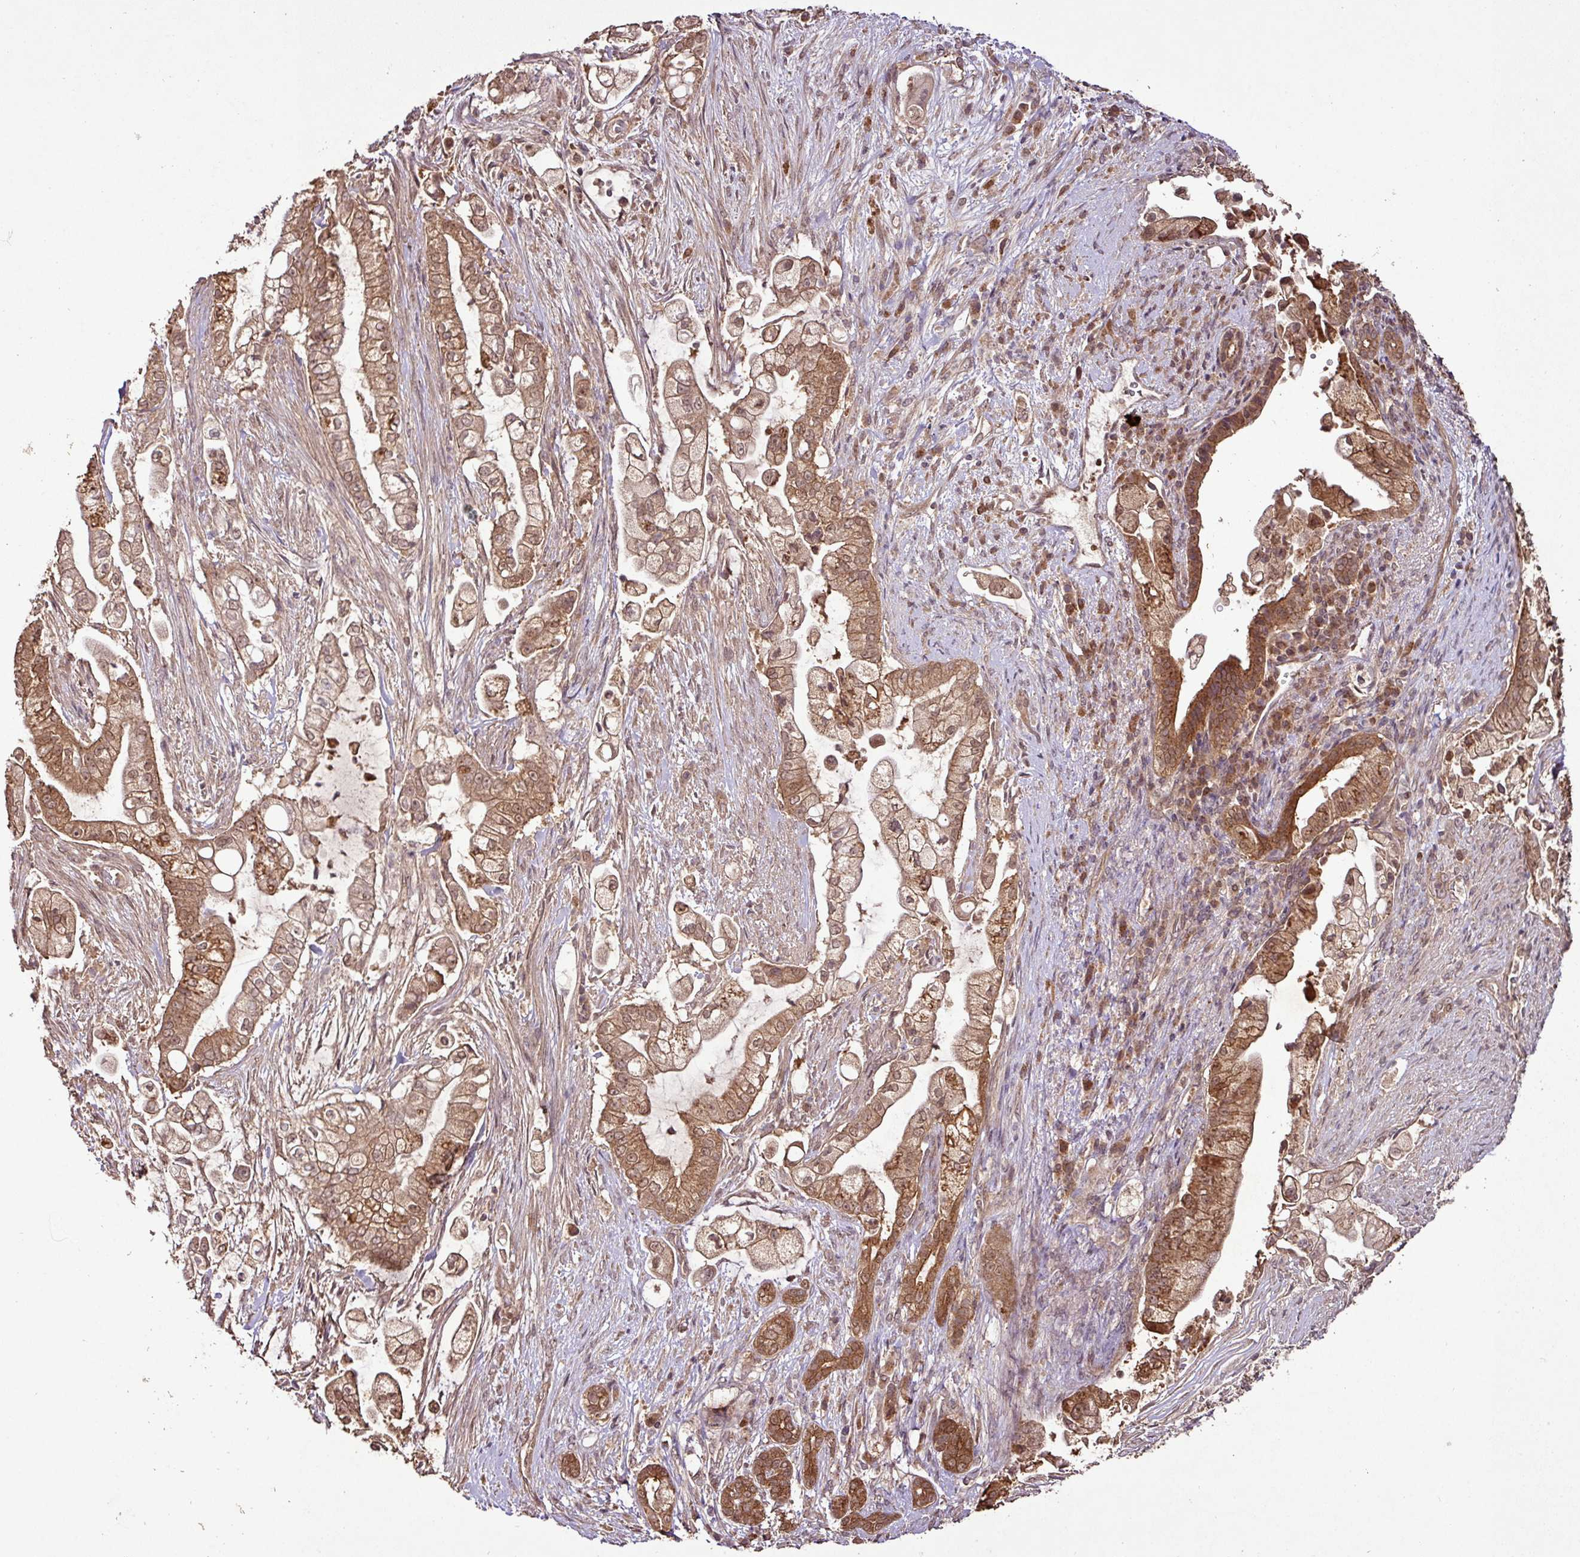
{"staining": {"intensity": "moderate", "quantity": ">75%", "location": "cytoplasmic/membranous,nuclear"}, "tissue": "pancreatic cancer", "cell_type": "Tumor cells", "image_type": "cancer", "snomed": [{"axis": "morphology", "description": "Adenocarcinoma, NOS"}, {"axis": "topography", "description": "Pancreas"}], "caption": "High-magnification brightfield microscopy of pancreatic cancer (adenocarcinoma) stained with DAB (3,3'-diaminobenzidine) (brown) and counterstained with hematoxylin (blue). tumor cells exhibit moderate cytoplasmic/membranous and nuclear positivity is identified in approximately>75% of cells.", "gene": "FAIM", "patient": {"sex": "female", "age": 69}}